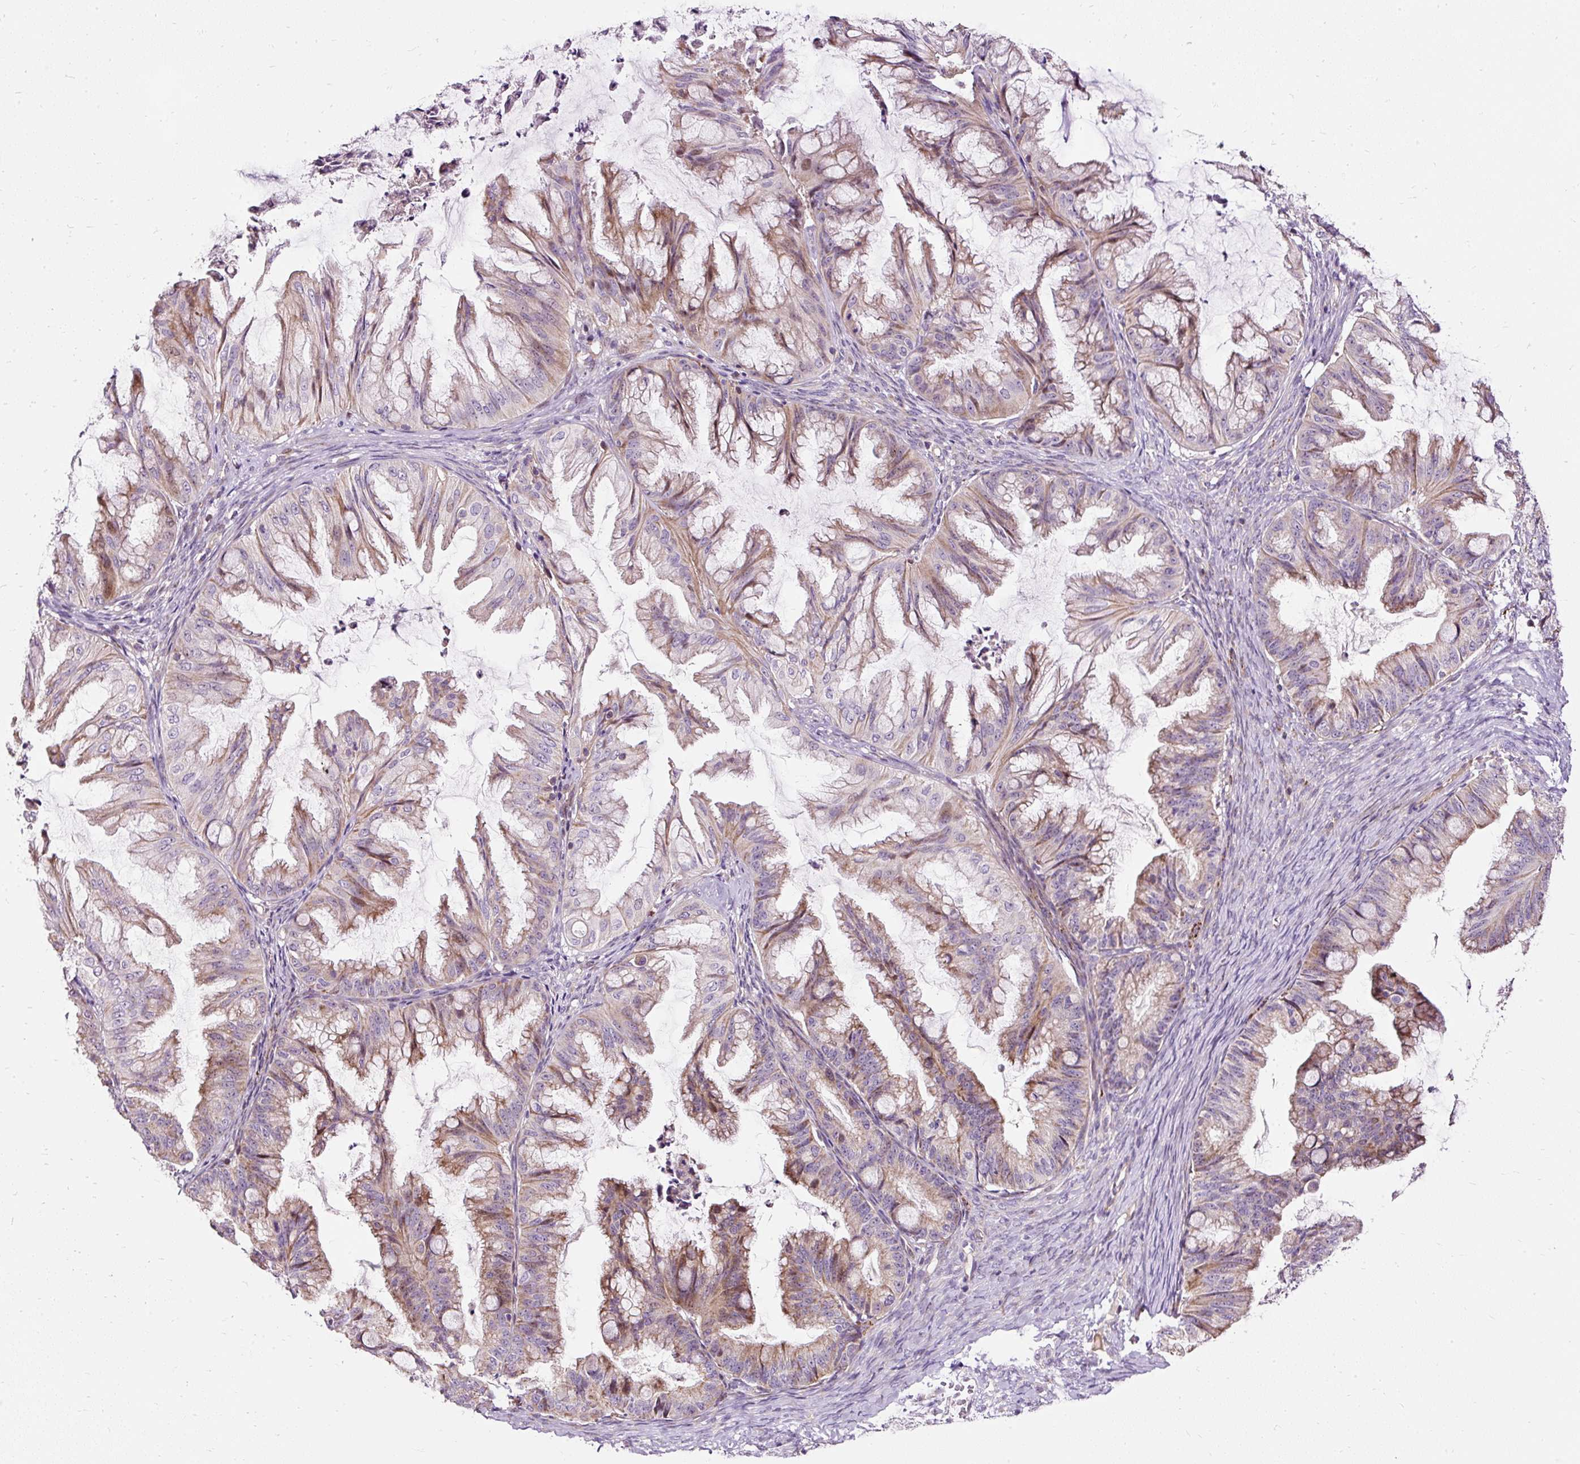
{"staining": {"intensity": "moderate", "quantity": "25%-75%", "location": "cytoplasmic/membranous"}, "tissue": "ovarian cancer", "cell_type": "Tumor cells", "image_type": "cancer", "snomed": [{"axis": "morphology", "description": "Cystadenocarcinoma, mucinous, NOS"}, {"axis": "topography", "description": "Ovary"}], "caption": "Ovarian cancer stained with a protein marker shows moderate staining in tumor cells.", "gene": "BOLA3", "patient": {"sex": "female", "age": 35}}